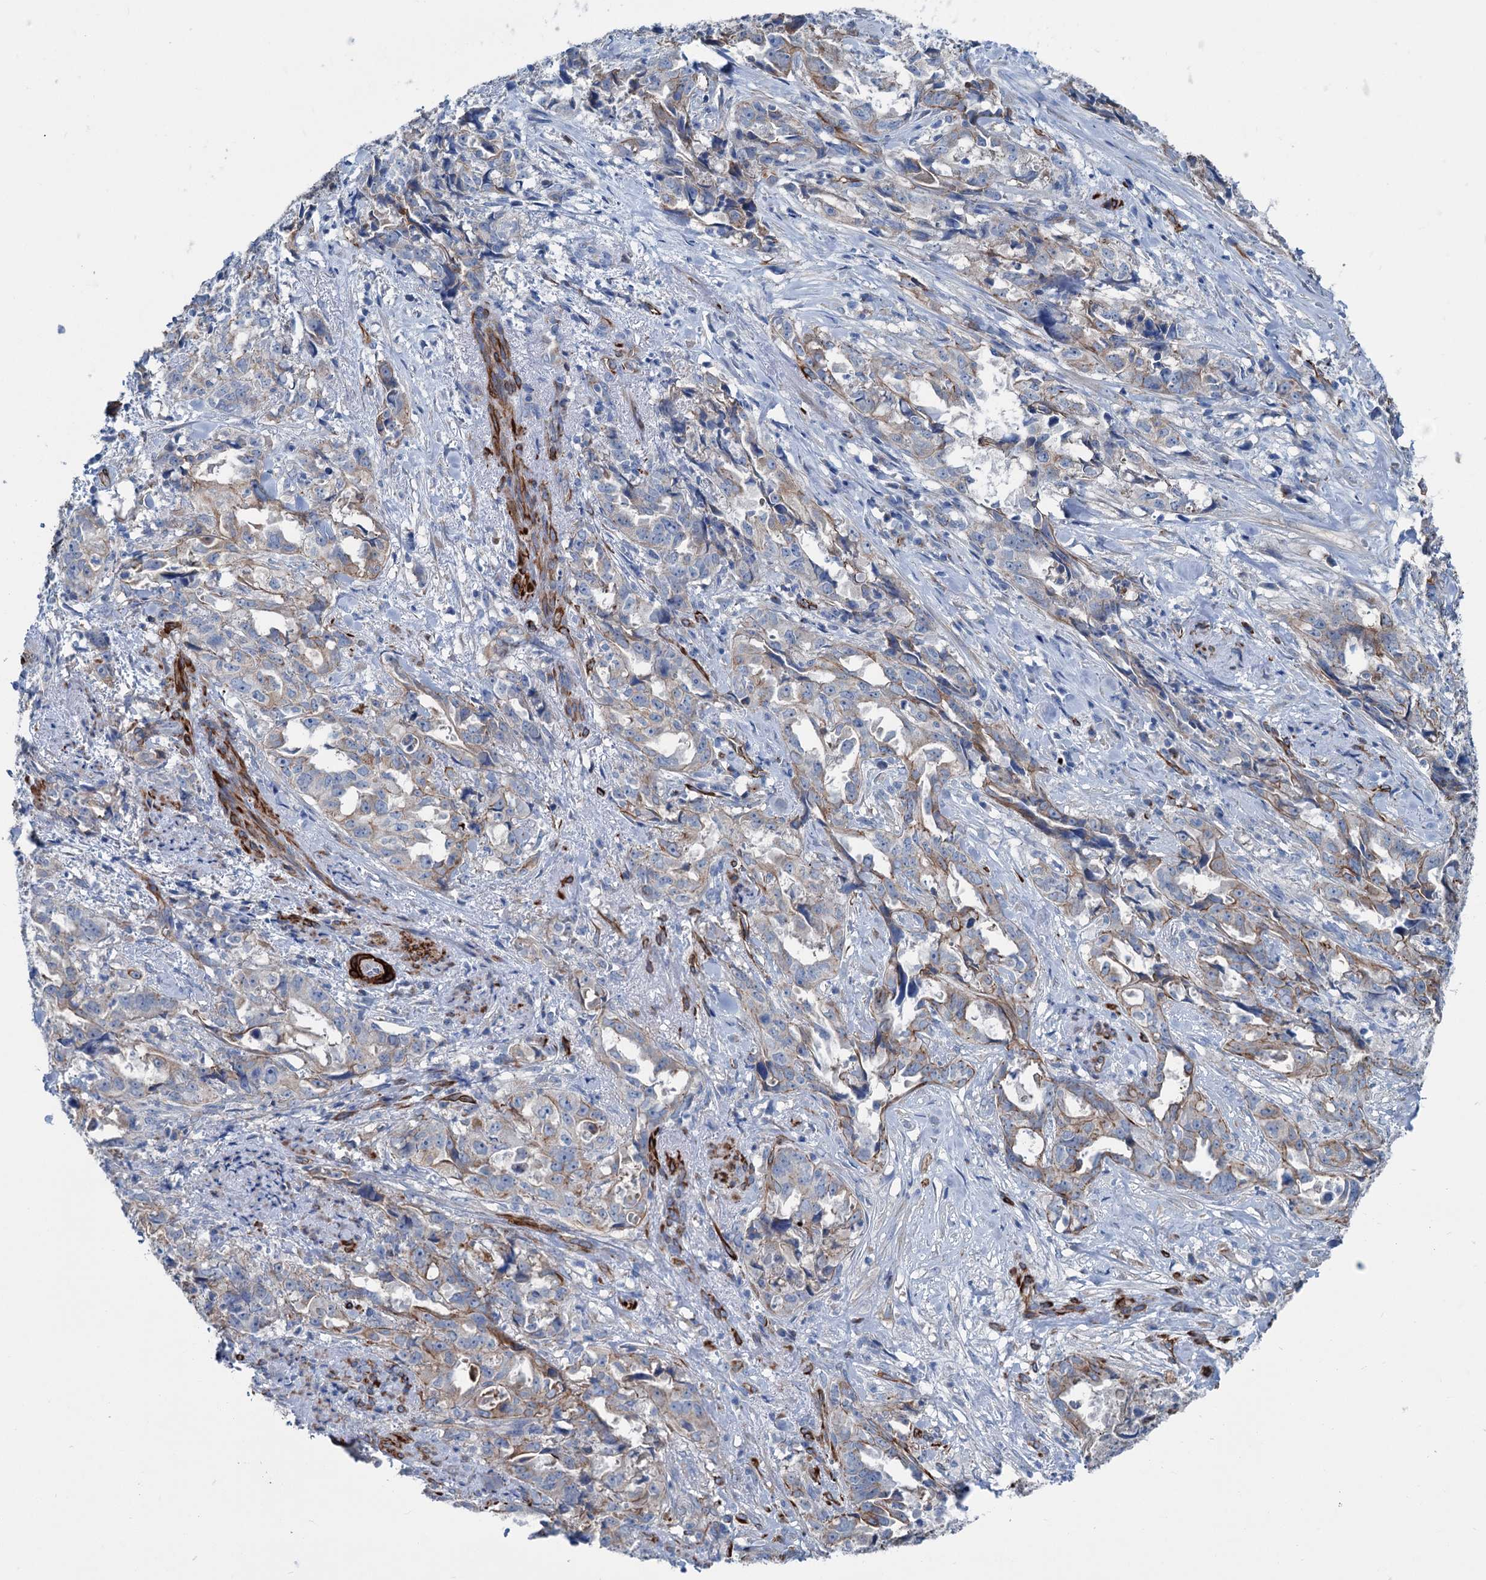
{"staining": {"intensity": "weak", "quantity": "<25%", "location": "cytoplasmic/membranous"}, "tissue": "endometrial cancer", "cell_type": "Tumor cells", "image_type": "cancer", "snomed": [{"axis": "morphology", "description": "Adenocarcinoma, NOS"}, {"axis": "topography", "description": "Endometrium"}], "caption": "Immunohistochemical staining of human endometrial adenocarcinoma demonstrates no significant staining in tumor cells.", "gene": "CALCOCO1", "patient": {"sex": "female", "age": 65}}